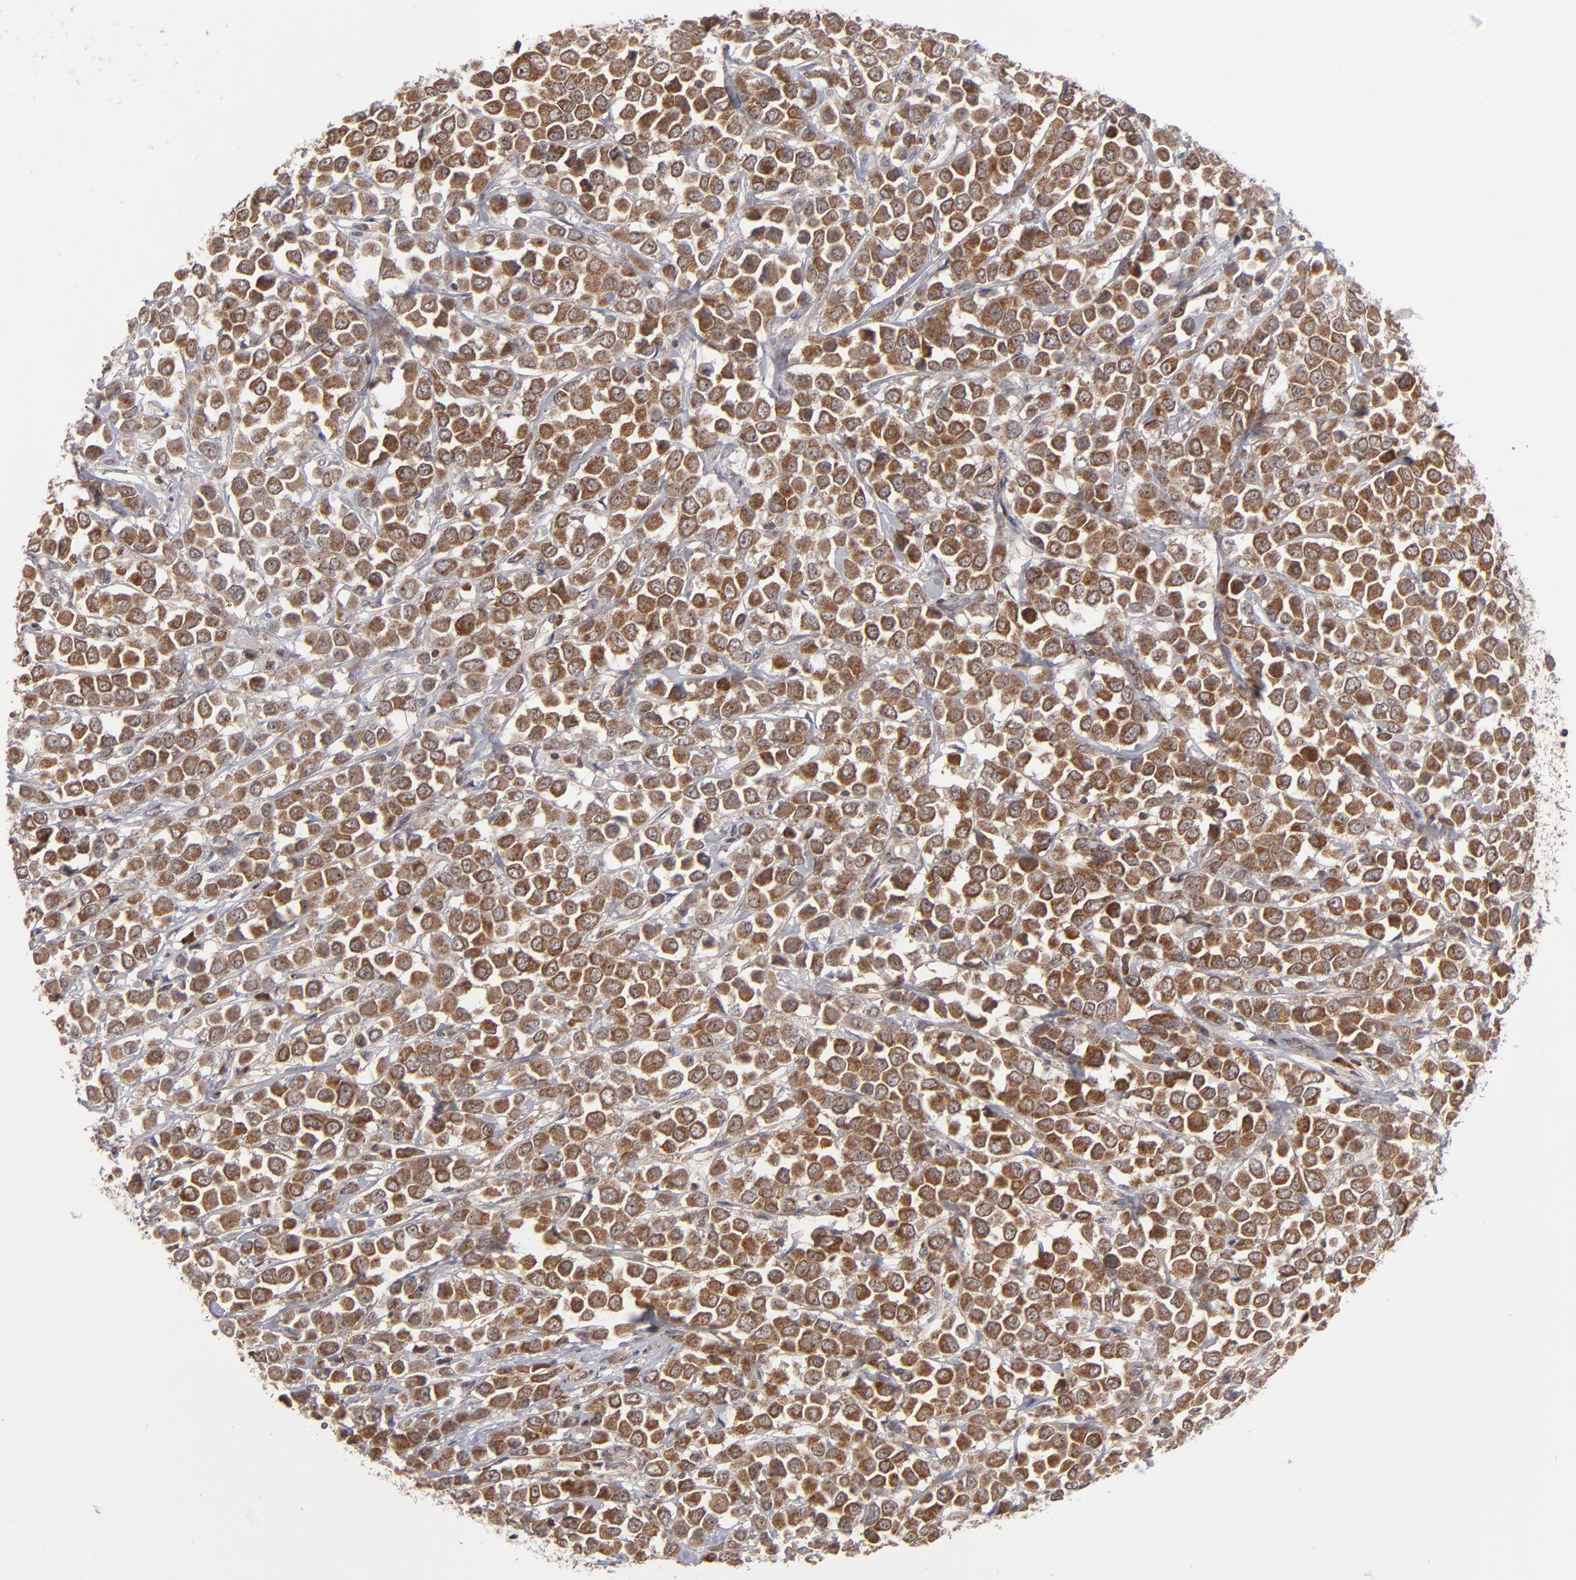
{"staining": {"intensity": "moderate", "quantity": ">75%", "location": "cytoplasmic/membranous"}, "tissue": "breast cancer", "cell_type": "Tumor cells", "image_type": "cancer", "snomed": [{"axis": "morphology", "description": "Duct carcinoma"}, {"axis": "topography", "description": "Breast"}], "caption": "A histopathology image of breast infiltrating ductal carcinoma stained for a protein shows moderate cytoplasmic/membranous brown staining in tumor cells.", "gene": "GLCCI1", "patient": {"sex": "female", "age": 61}}